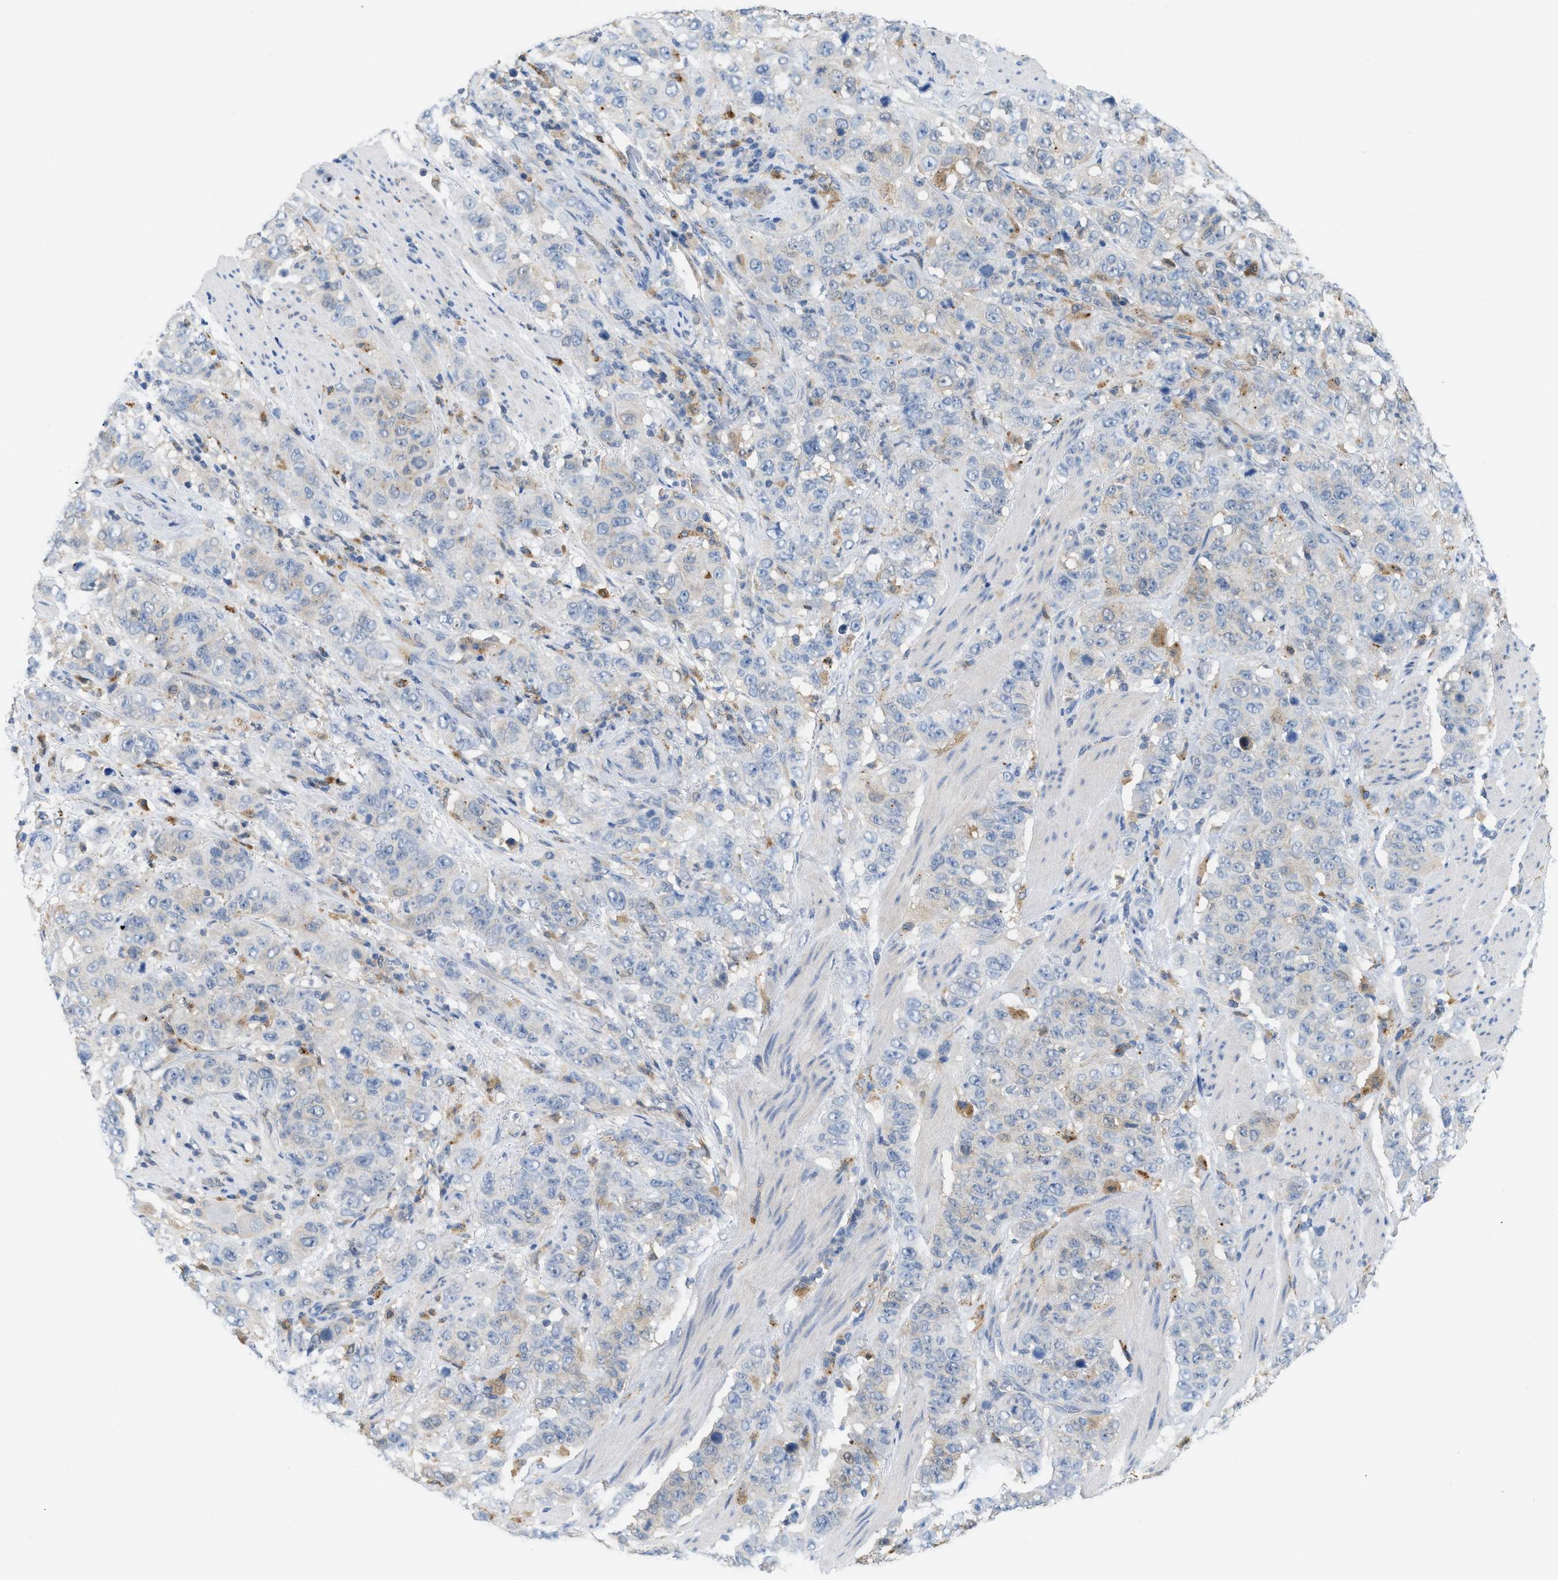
{"staining": {"intensity": "negative", "quantity": "none", "location": "none"}, "tissue": "stomach cancer", "cell_type": "Tumor cells", "image_type": "cancer", "snomed": [{"axis": "morphology", "description": "Adenocarcinoma, NOS"}, {"axis": "topography", "description": "Stomach"}], "caption": "Tumor cells show no significant staining in adenocarcinoma (stomach).", "gene": "CSTB", "patient": {"sex": "male", "age": 48}}